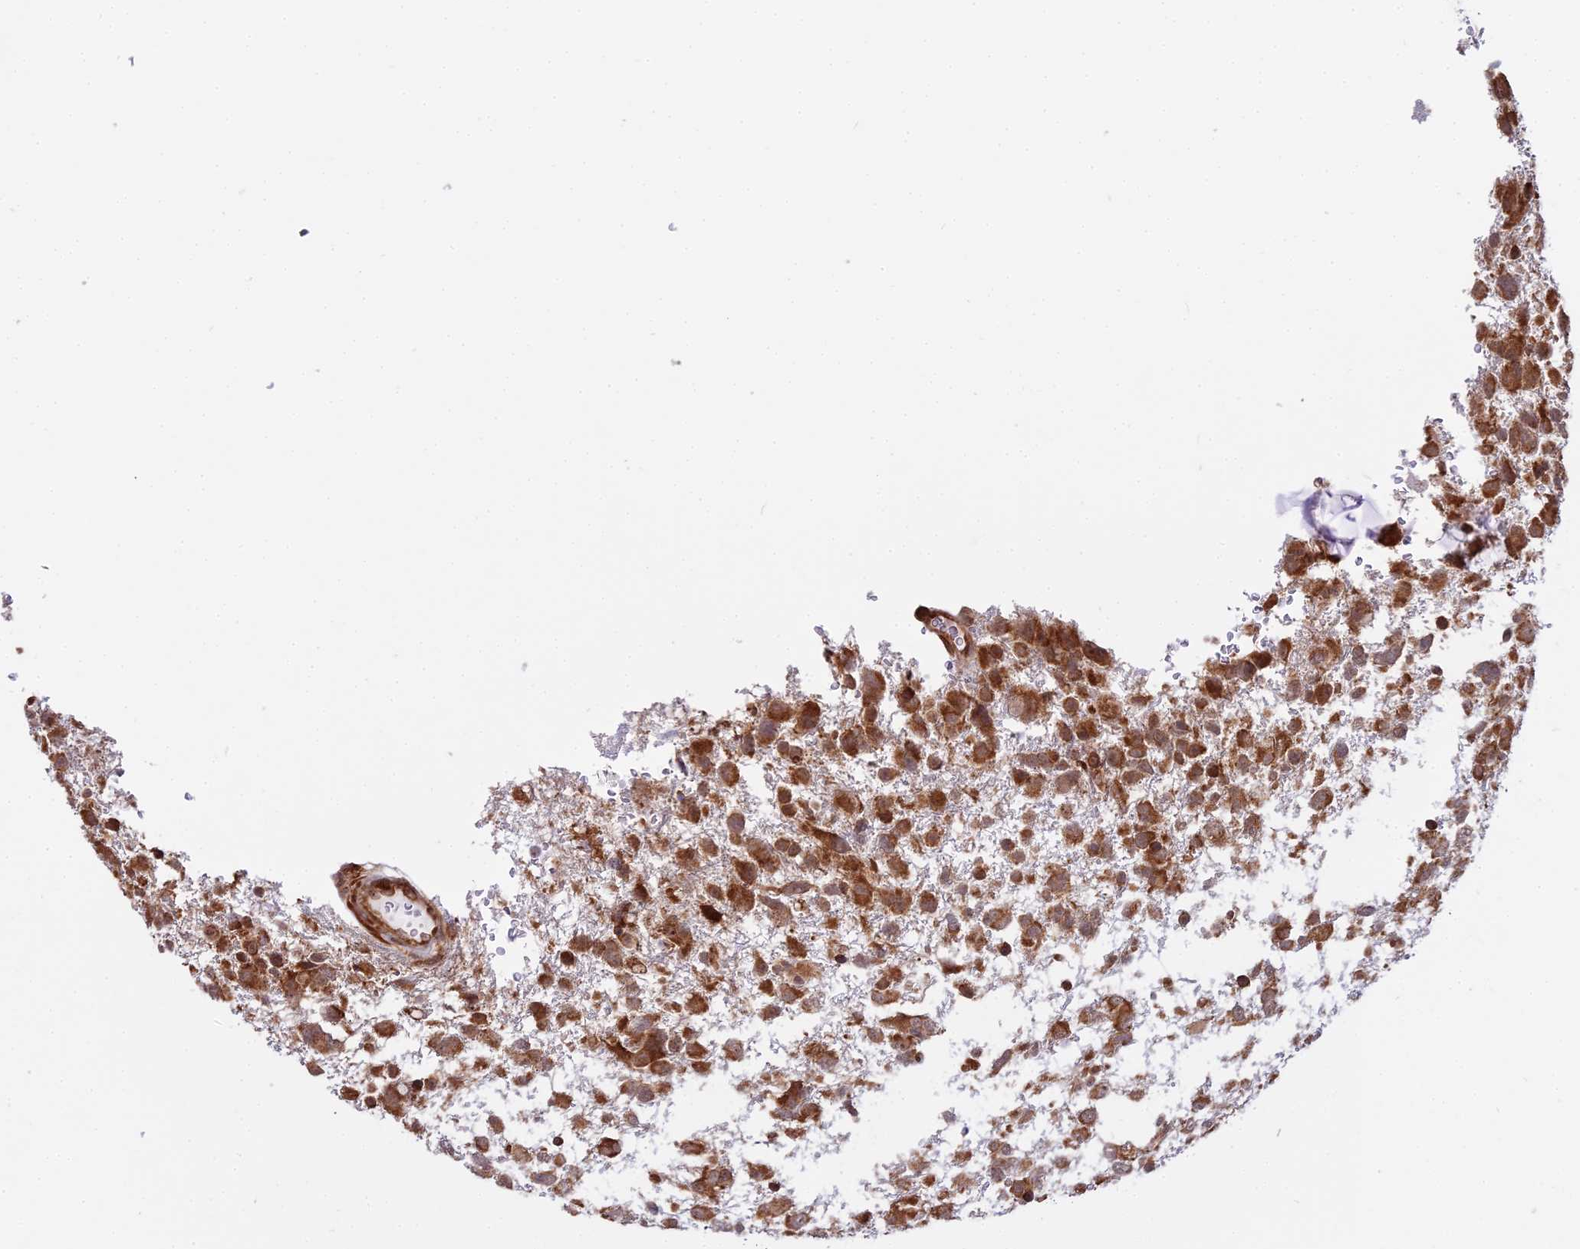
{"staining": {"intensity": "strong", "quantity": ">75%", "location": "cytoplasmic/membranous"}, "tissue": "glioma", "cell_type": "Tumor cells", "image_type": "cancer", "snomed": [{"axis": "morphology", "description": "Glioma, malignant, High grade"}, {"axis": "topography", "description": "Brain"}], "caption": "A high amount of strong cytoplasmic/membranous staining is seen in about >75% of tumor cells in malignant high-grade glioma tissue.", "gene": "RPL26", "patient": {"sex": "male", "age": 61}}